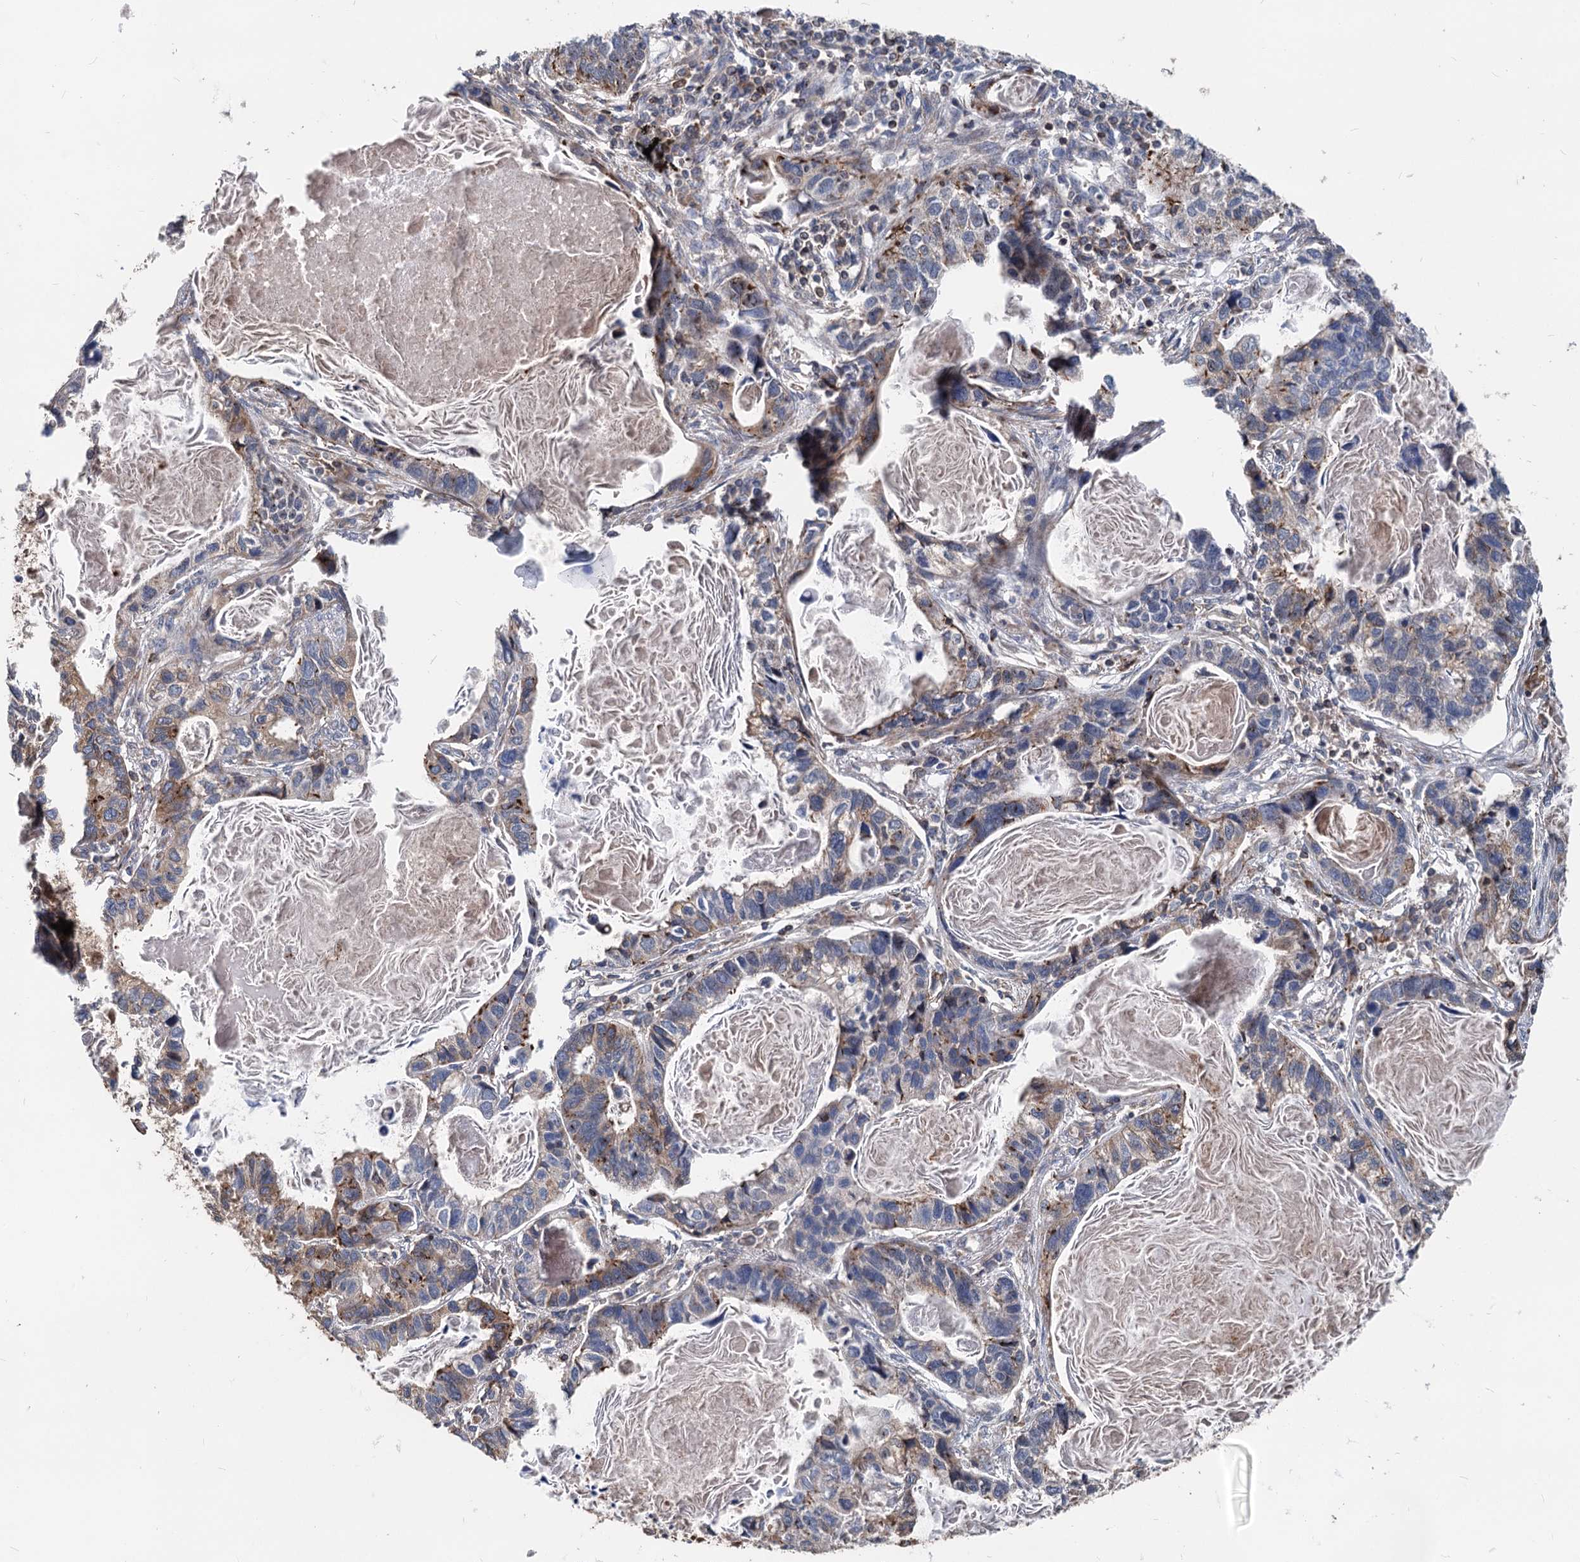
{"staining": {"intensity": "moderate", "quantity": "<25%", "location": "cytoplasmic/membranous"}, "tissue": "lung cancer", "cell_type": "Tumor cells", "image_type": "cancer", "snomed": [{"axis": "morphology", "description": "Adenocarcinoma, NOS"}, {"axis": "topography", "description": "Lung"}], "caption": "A photomicrograph showing moderate cytoplasmic/membranous positivity in approximately <25% of tumor cells in lung adenocarcinoma, as visualized by brown immunohistochemical staining.", "gene": "STIM1", "patient": {"sex": "male", "age": 67}}